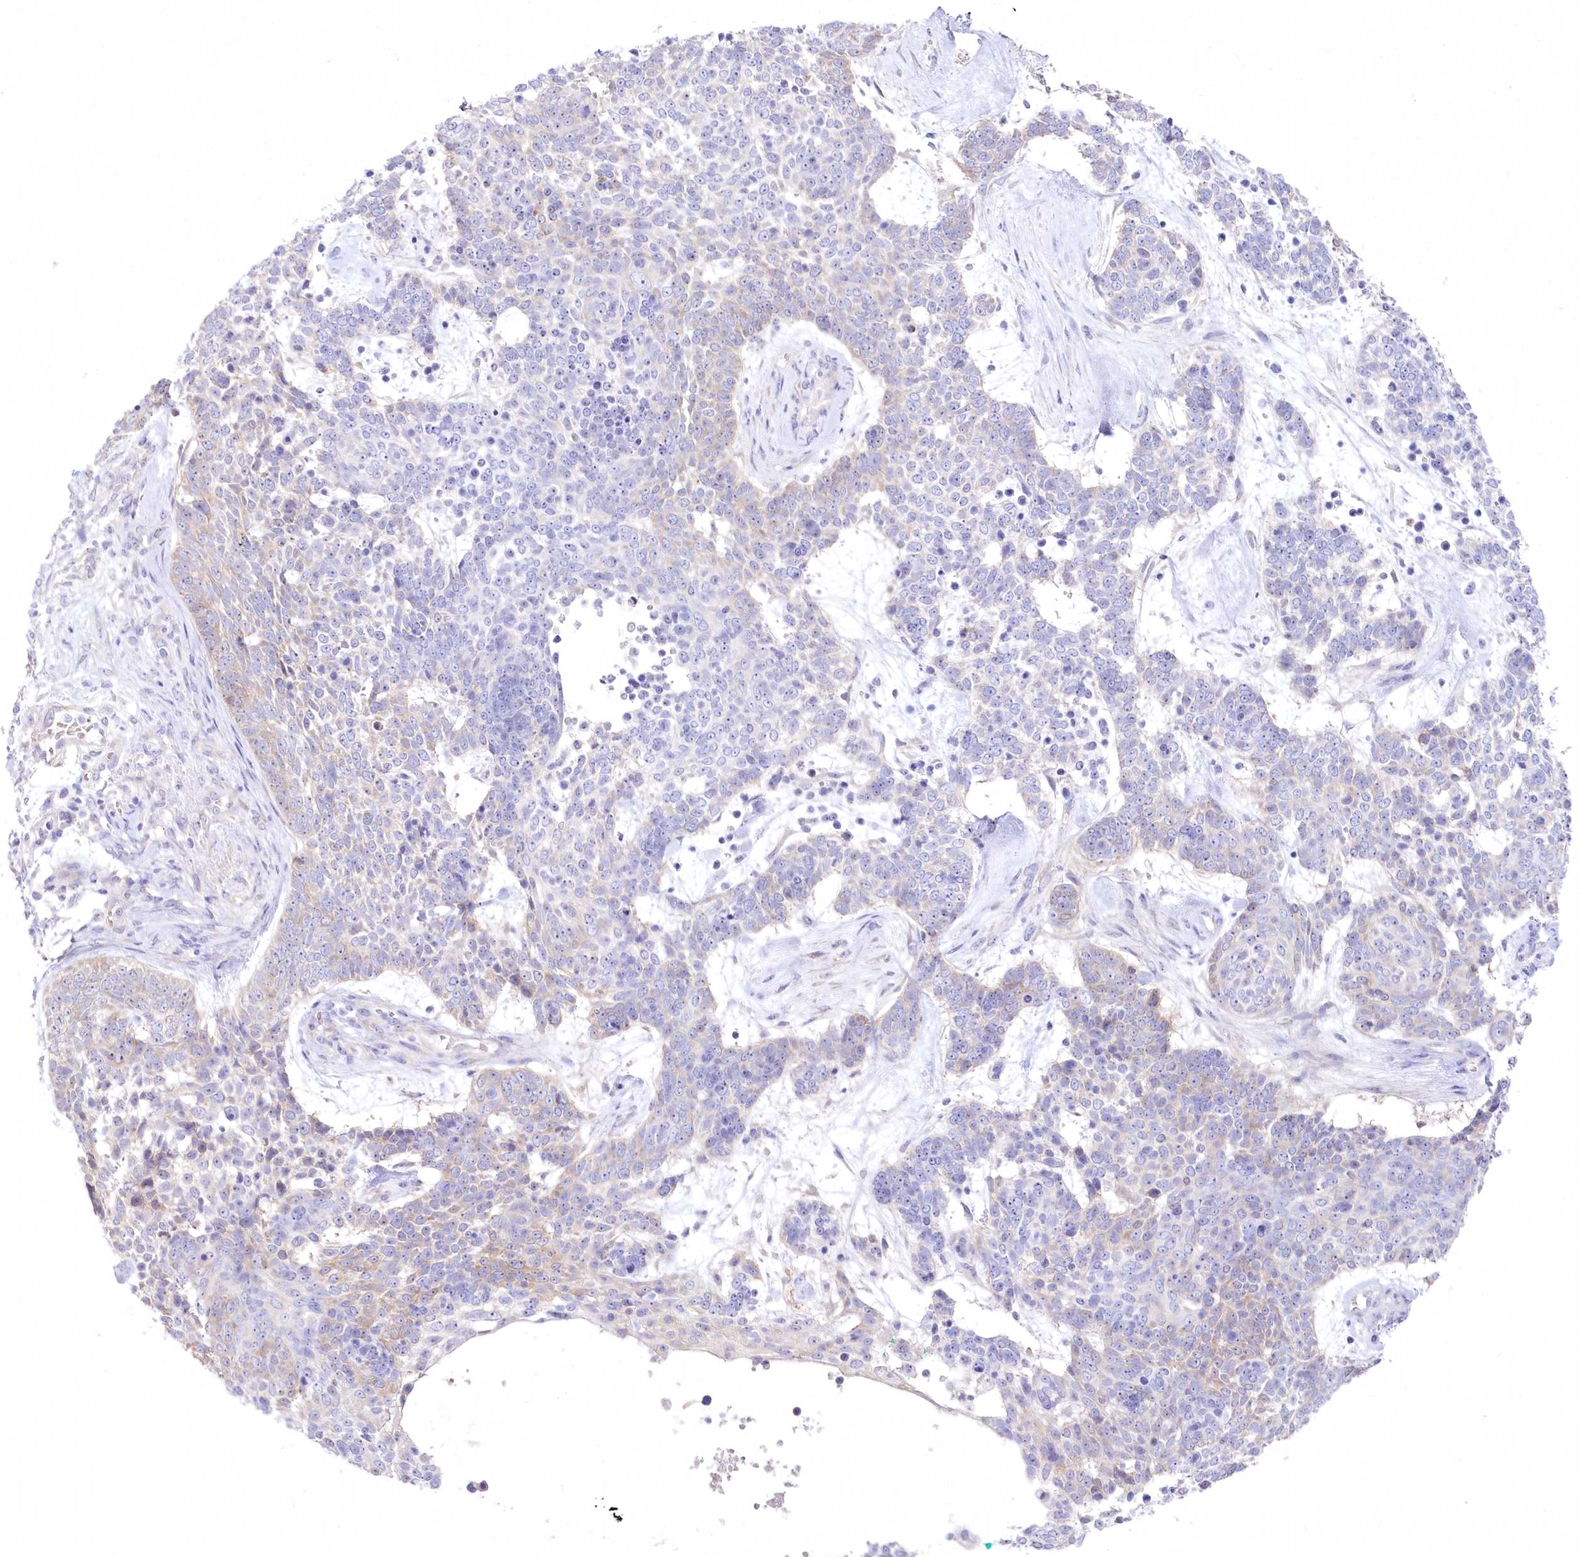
{"staining": {"intensity": "weak", "quantity": "<25%", "location": "cytoplasmic/membranous"}, "tissue": "skin cancer", "cell_type": "Tumor cells", "image_type": "cancer", "snomed": [{"axis": "morphology", "description": "Basal cell carcinoma"}, {"axis": "topography", "description": "Skin"}], "caption": "Skin cancer stained for a protein using immunohistochemistry displays no positivity tumor cells.", "gene": "MYOZ1", "patient": {"sex": "female", "age": 81}}